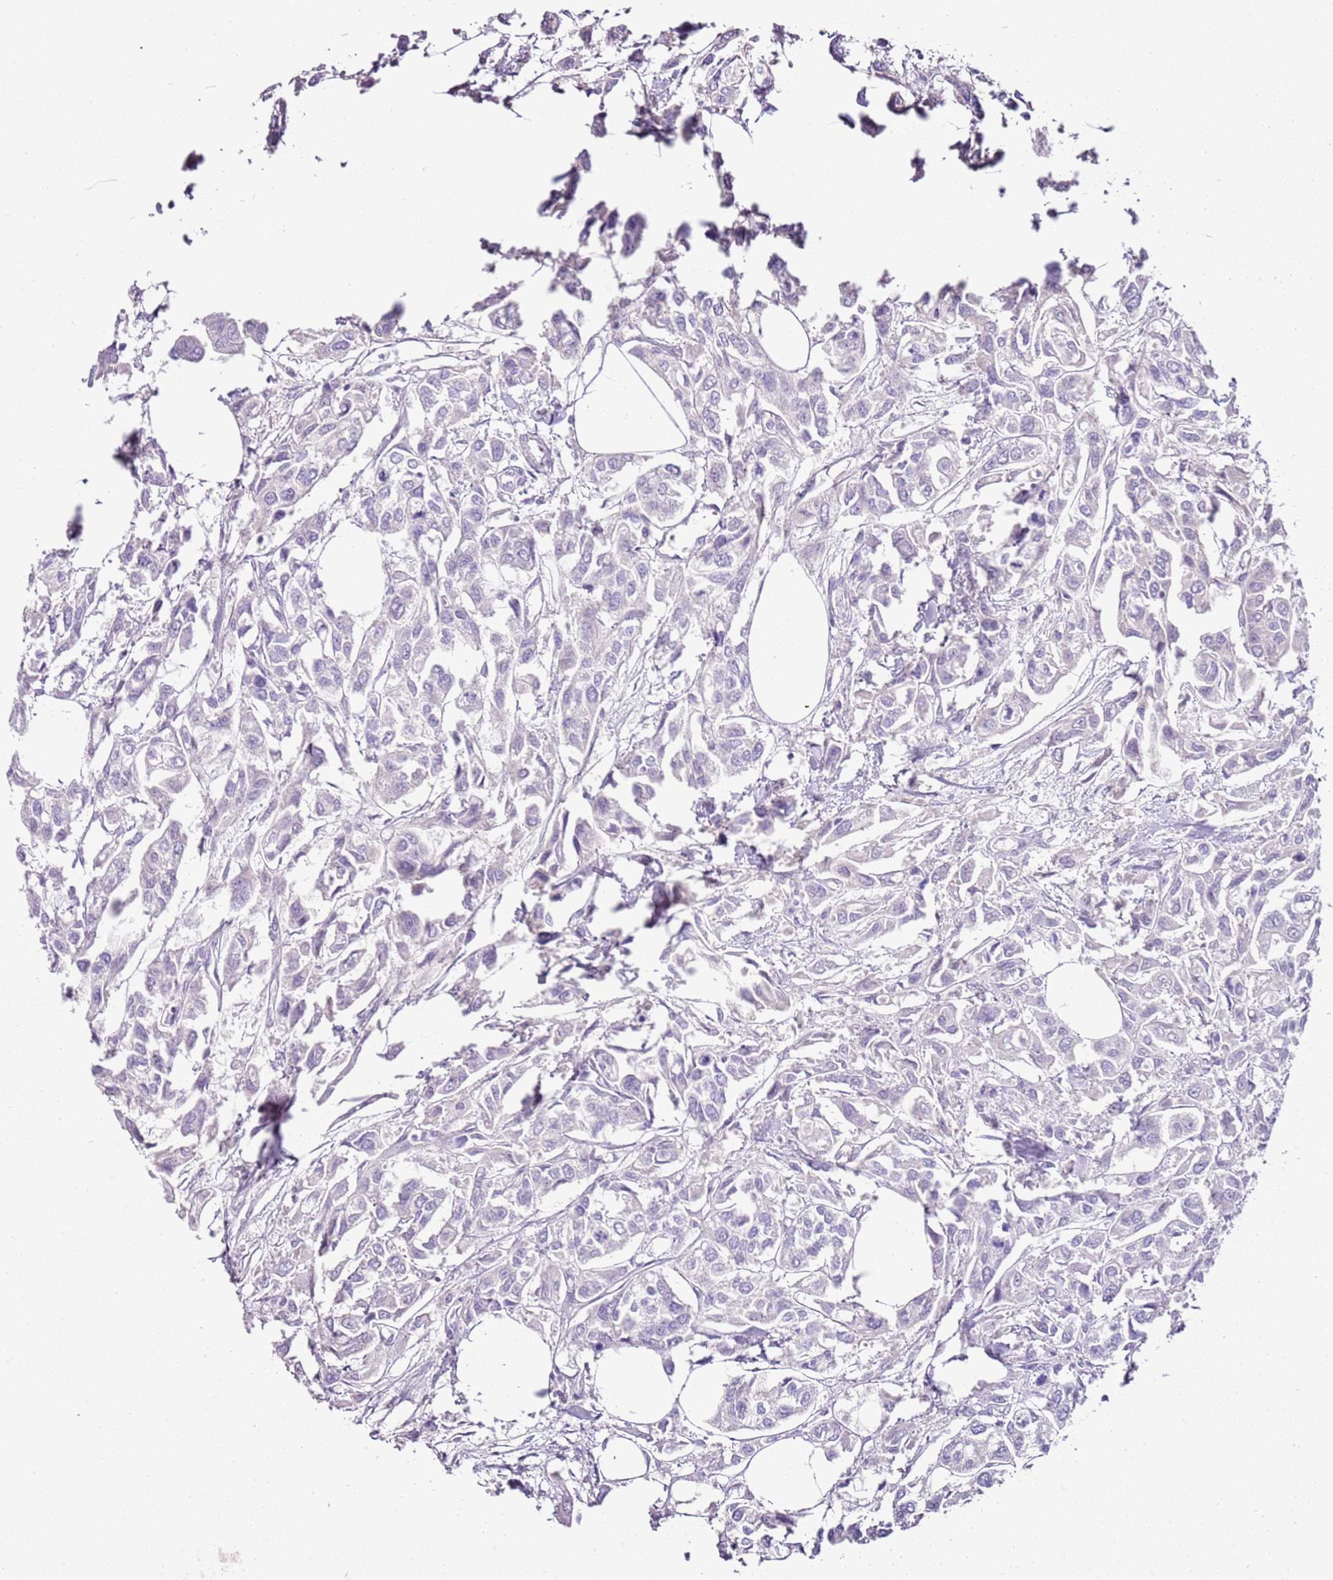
{"staining": {"intensity": "negative", "quantity": "none", "location": "none"}, "tissue": "urothelial cancer", "cell_type": "Tumor cells", "image_type": "cancer", "snomed": [{"axis": "morphology", "description": "Urothelial carcinoma, High grade"}, {"axis": "topography", "description": "Urinary bladder"}], "caption": "Tumor cells are negative for brown protein staining in urothelial cancer.", "gene": "IGKV3D-11", "patient": {"sex": "male", "age": 67}}